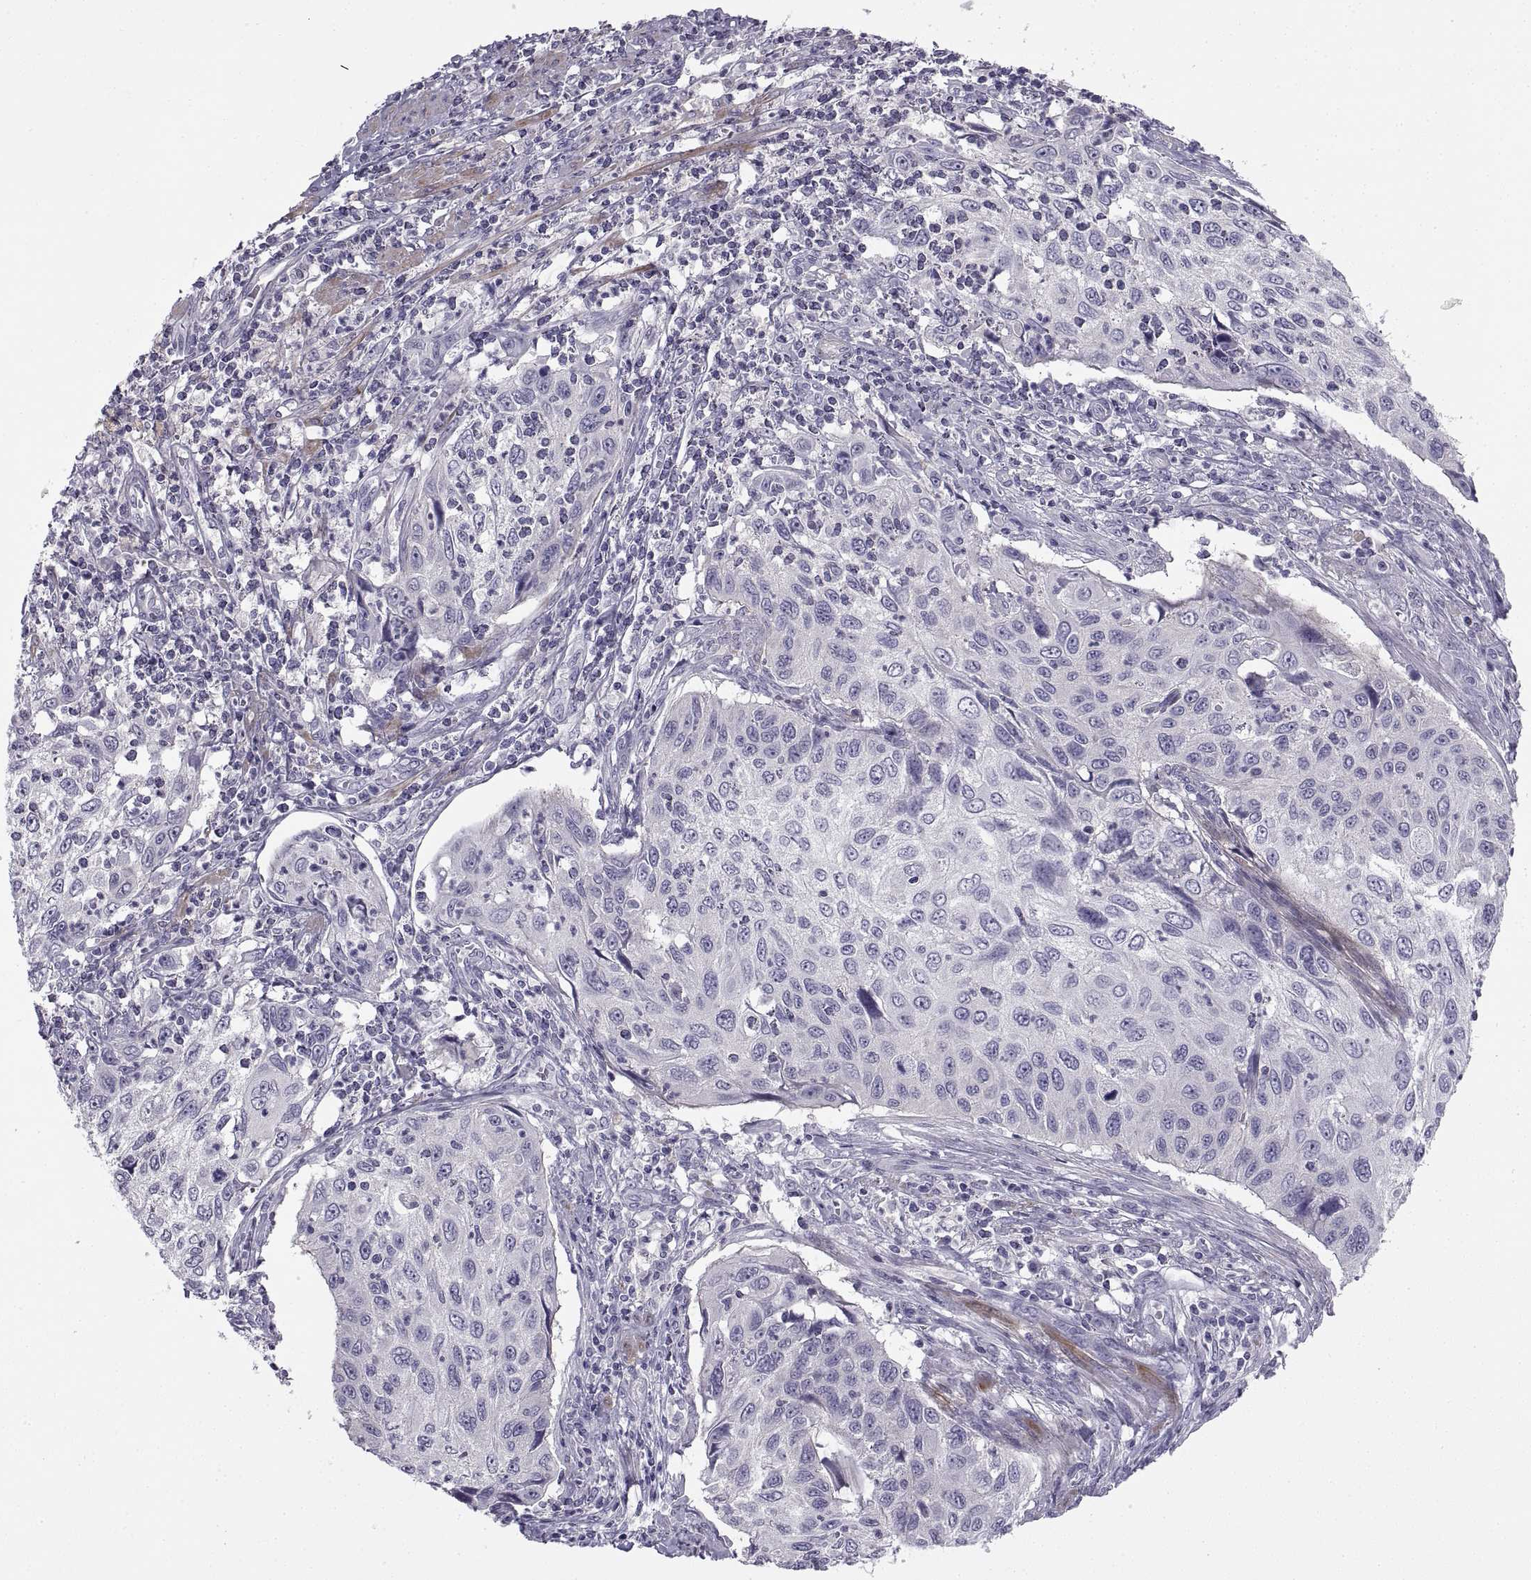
{"staining": {"intensity": "negative", "quantity": "none", "location": "none"}, "tissue": "cervical cancer", "cell_type": "Tumor cells", "image_type": "cancer", "snomed": [{"axis": "morphology", "description": "Squamous cell carcinoma, NOS"}, {"axis": "topography", "description": "Cervix"}], "caption": "Tumor cells are negative for protein expression in human squamous cell carcinoma (cervical).", "gene": "BSPH1", "patient": {"sex": "female", "age": 70}}